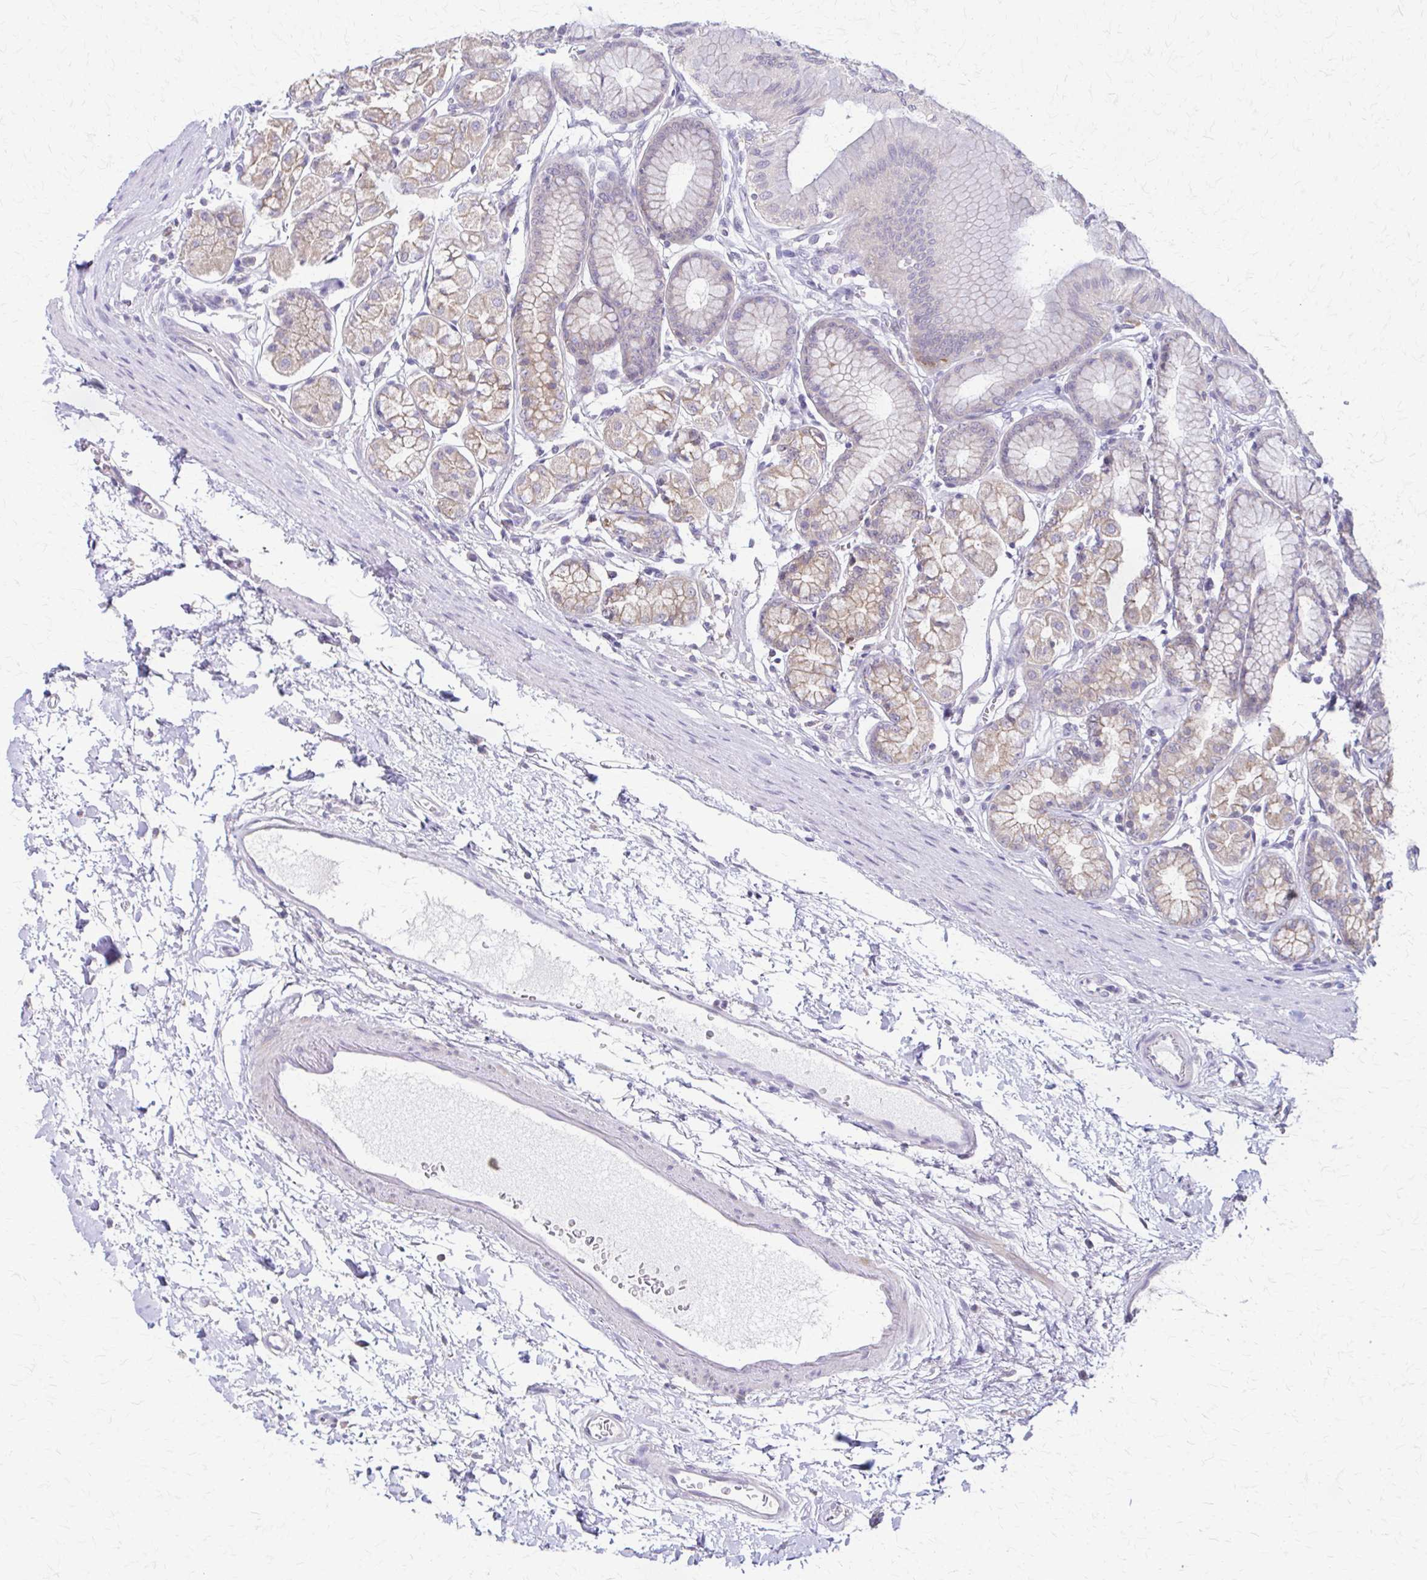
{"staining": {"intensity": "weak", "quantity": "25%-75%", "location": "cytoplasmic/membranous"}, "tissue": "stomach", "cell_type": "Glandular cells", "image_type": "normal", "snomed": [{"axis": "morphology", "description": "Normal tissue, NOS"}, {"axis": "topography", "description": "Stomach"}, {"axis": "topography", "description": "Stomach, lower"}], "caption": "Immunohistochemical staining of benign human stomach demonstrates low levels of weak cytoplasmic/membranous positivity in about 25%-75% of glandular cells.", "gene": "PIK3AP1", "patient": {"sex": "male", "age": 76}}